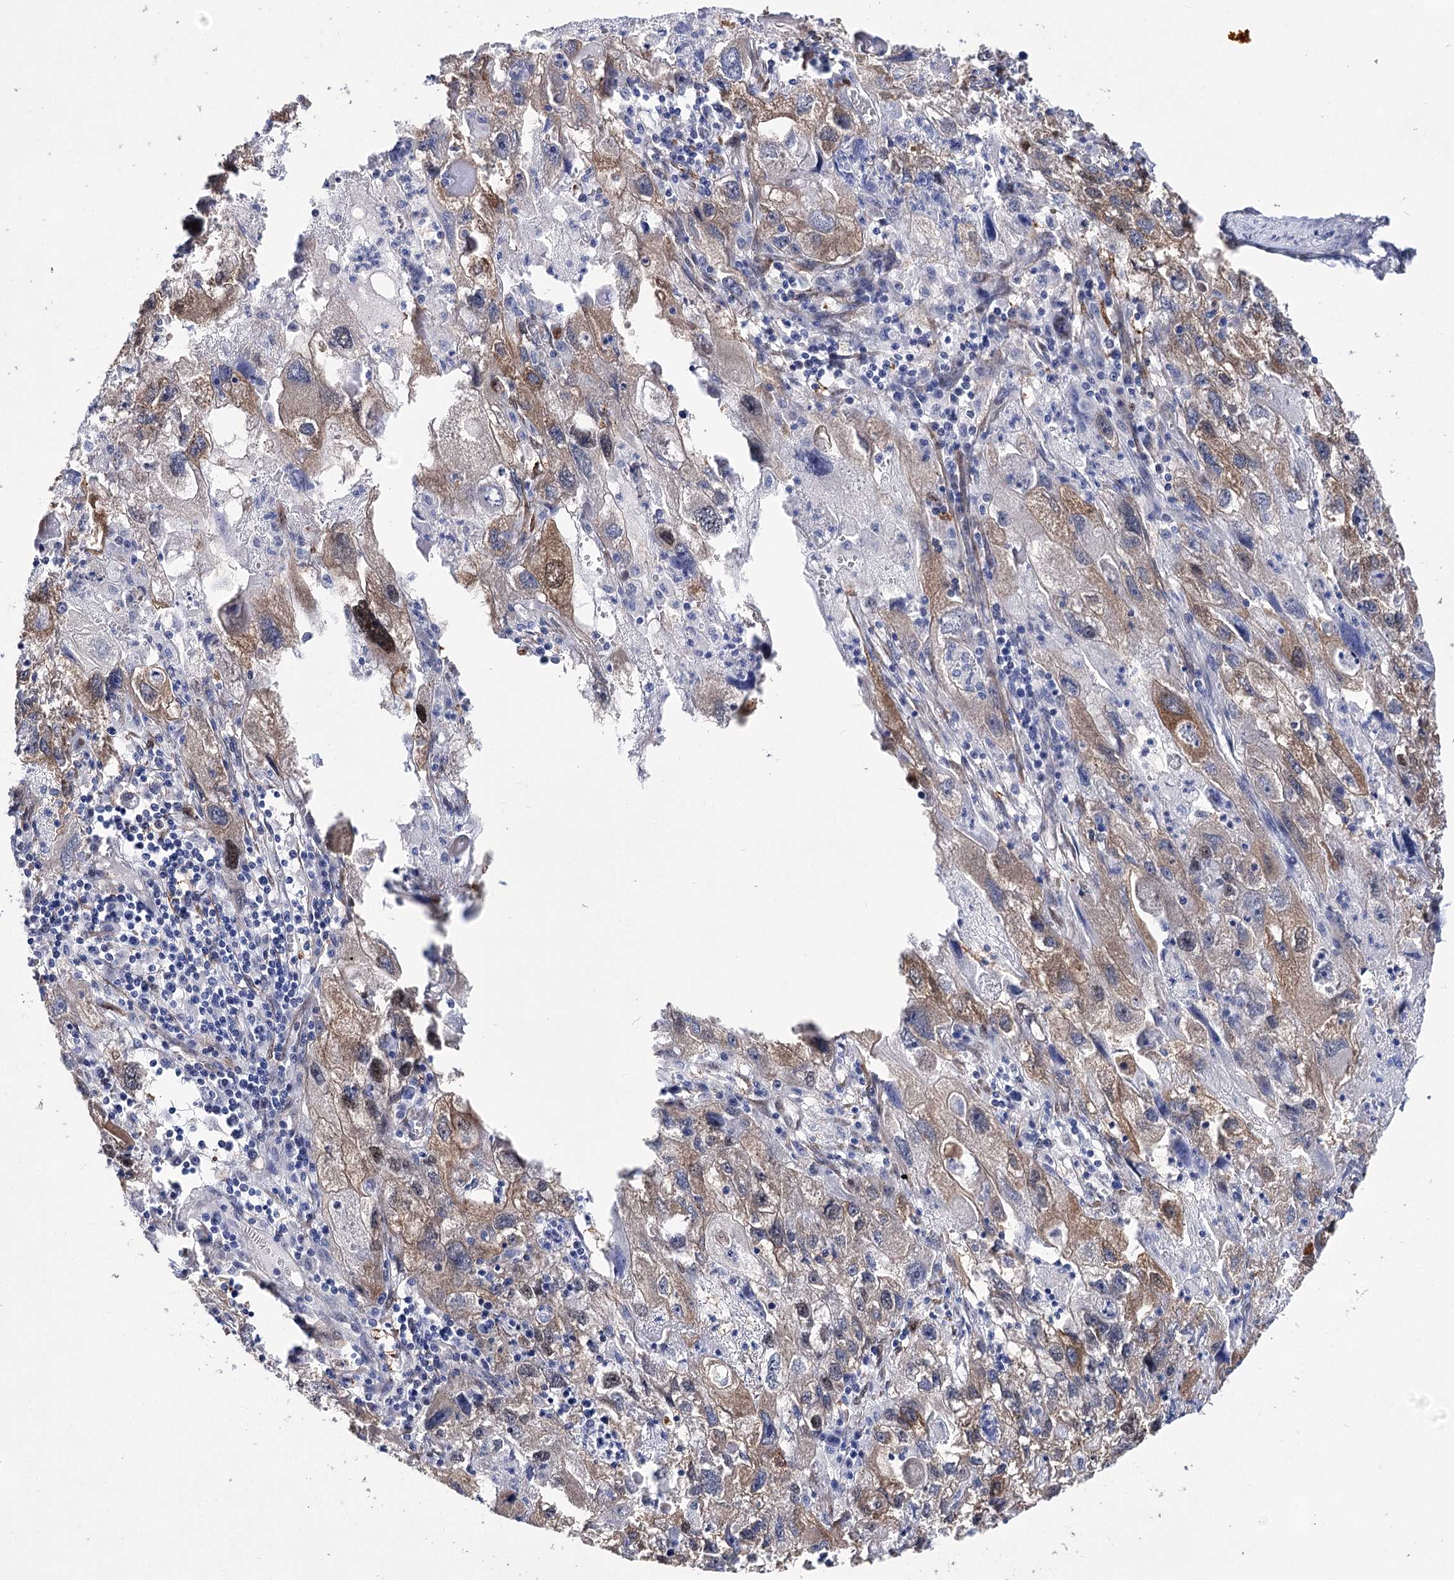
{"staining": {"intensity": "weak", "quantity": "25%-75%", "location": "cytoplasmic/membranous"}, "tissue": "endometrial cancer", "cell_type": "Tumor cells", "image_type": "cancer", "snomed": [{"axis": "morphology", "description": "Adenocarcinoma, NOS"}, {"axis": "topography", "description": "Endometrium"}], "caption": "Adenocarcinoma (endometrial) stained with DAB immunohistochemistry shows low levels of weak cytoplasmic/membranous expression in about 25%-75% of tumor cells. (DAB IHC, brown staining for protein, blue staining for nuclei).", "gene": "UGDH", "patient": {"sex": "female", "age": 49}}